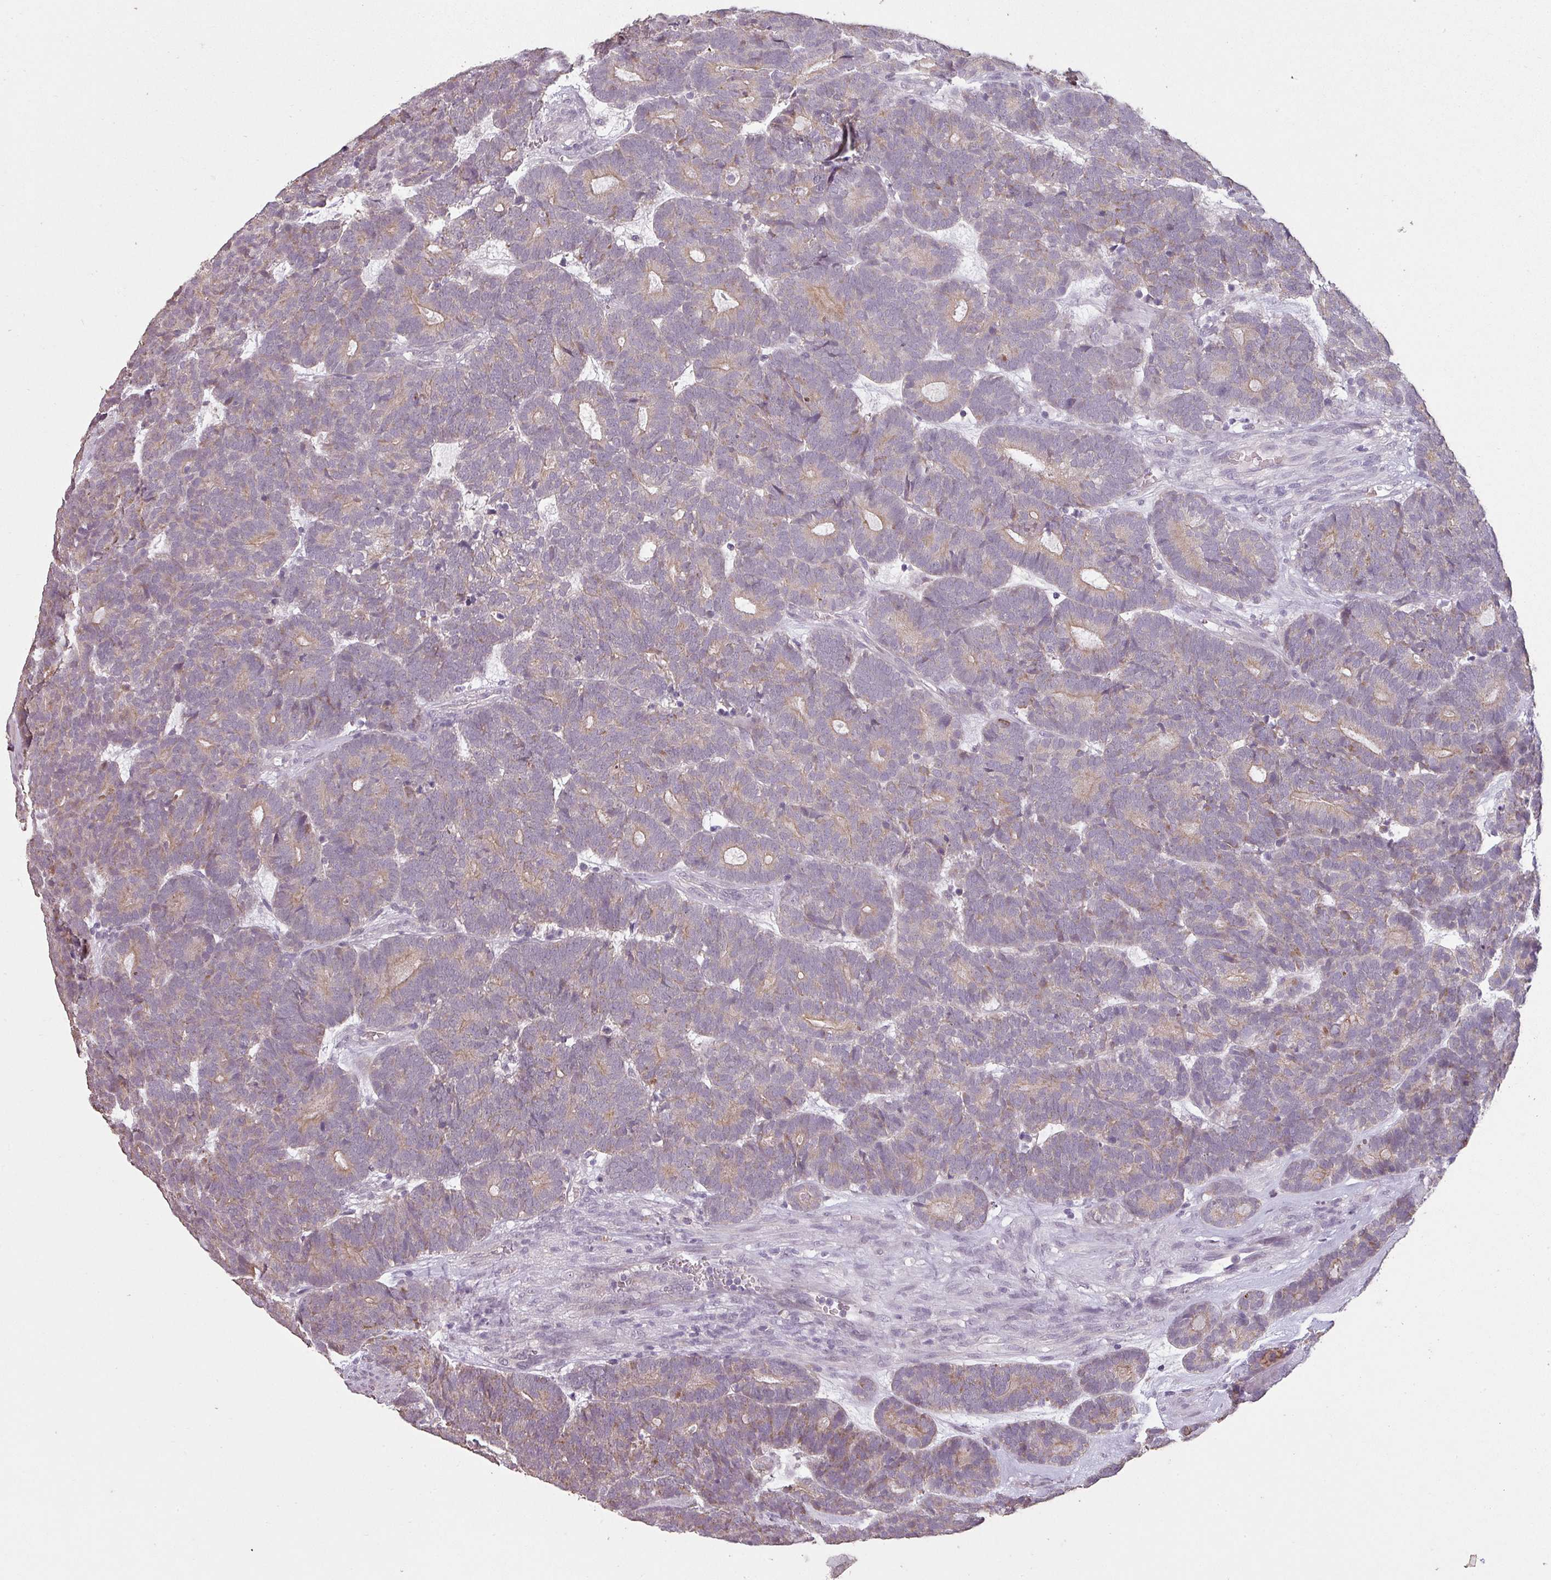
{"staining": {"intensity": "weak", "quantity": "25%-75%", "location": "cytoplasmic/membranous"}, "tissue": "head and neck cancer", "cell_type": "Tumor cells", "image_type": "cancer", "snomed": [{"axis": "morphology", "description": "Adenocarcinoma, NOS"}, {"axis": "topography", "description": "Head-Neck"}], "caption": "A brown stain shows weak cytoplasmic/membranous staining of a protein in human head and neck cancer tumor cells. (DAB IHC with brightfield microscopy, high magnification).", "gene": "LYPLA1", "patient": {"sex": "female", "age": 81}}